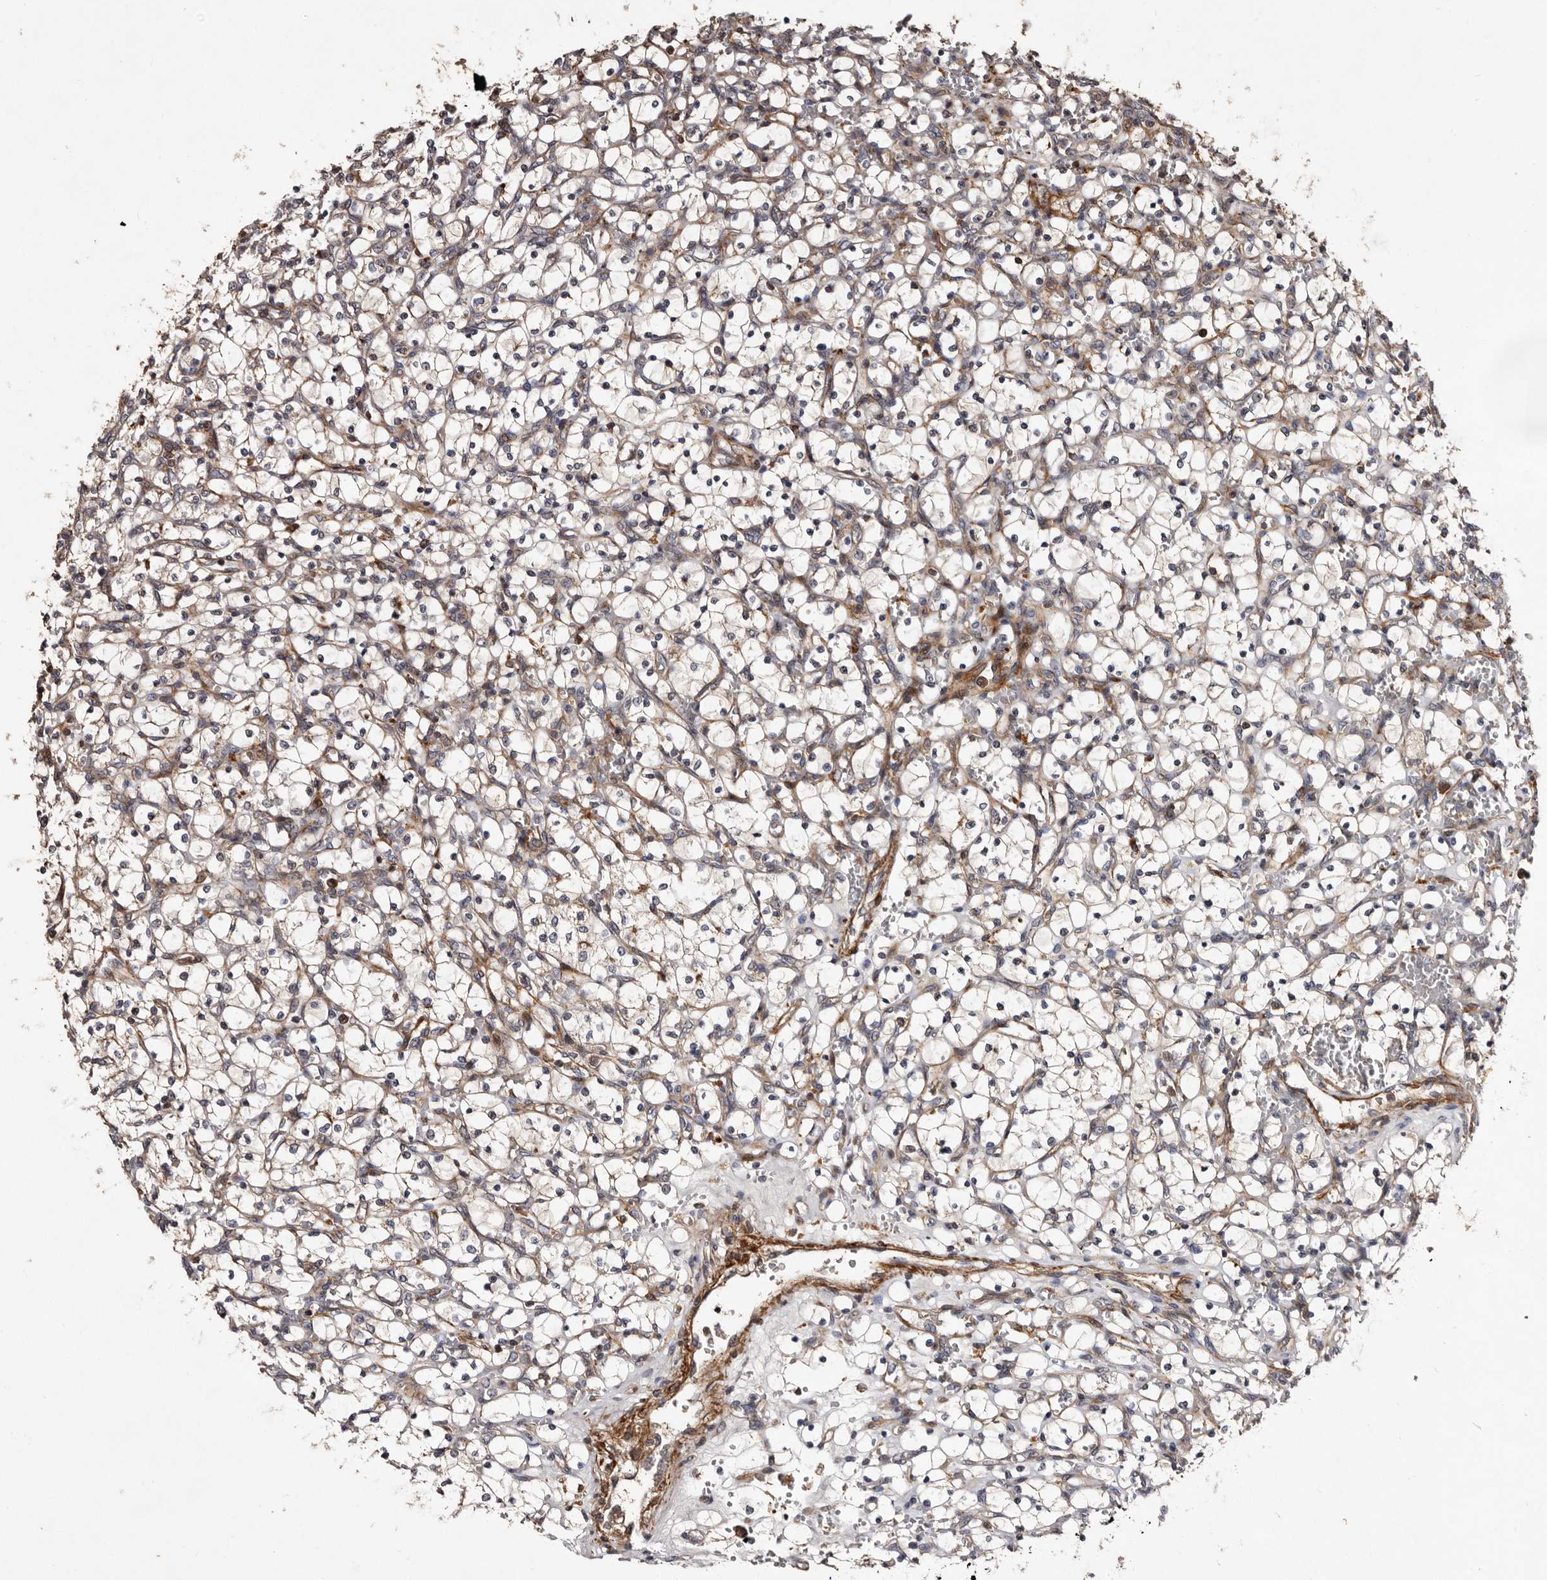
{"staining": {"intensity": "weak", "quantity": "<25%", "location": "cytoplasmic/membranous"}, "tissue": "renal cancer", "cell_type": "Tumor cells", "image_type": "cancer", "snomed": [{"axis": "morphology", "description": "Adenocarcinoma, NOS"}, {"axis": "topography", "description": "Kidney"}], "caption": "This is an IHC micrograph of renal adenocarcinoma. There is no positivity in tumor cells.", "gene": "PRKD3", "patient": {"sex": "female", "age": 69}}